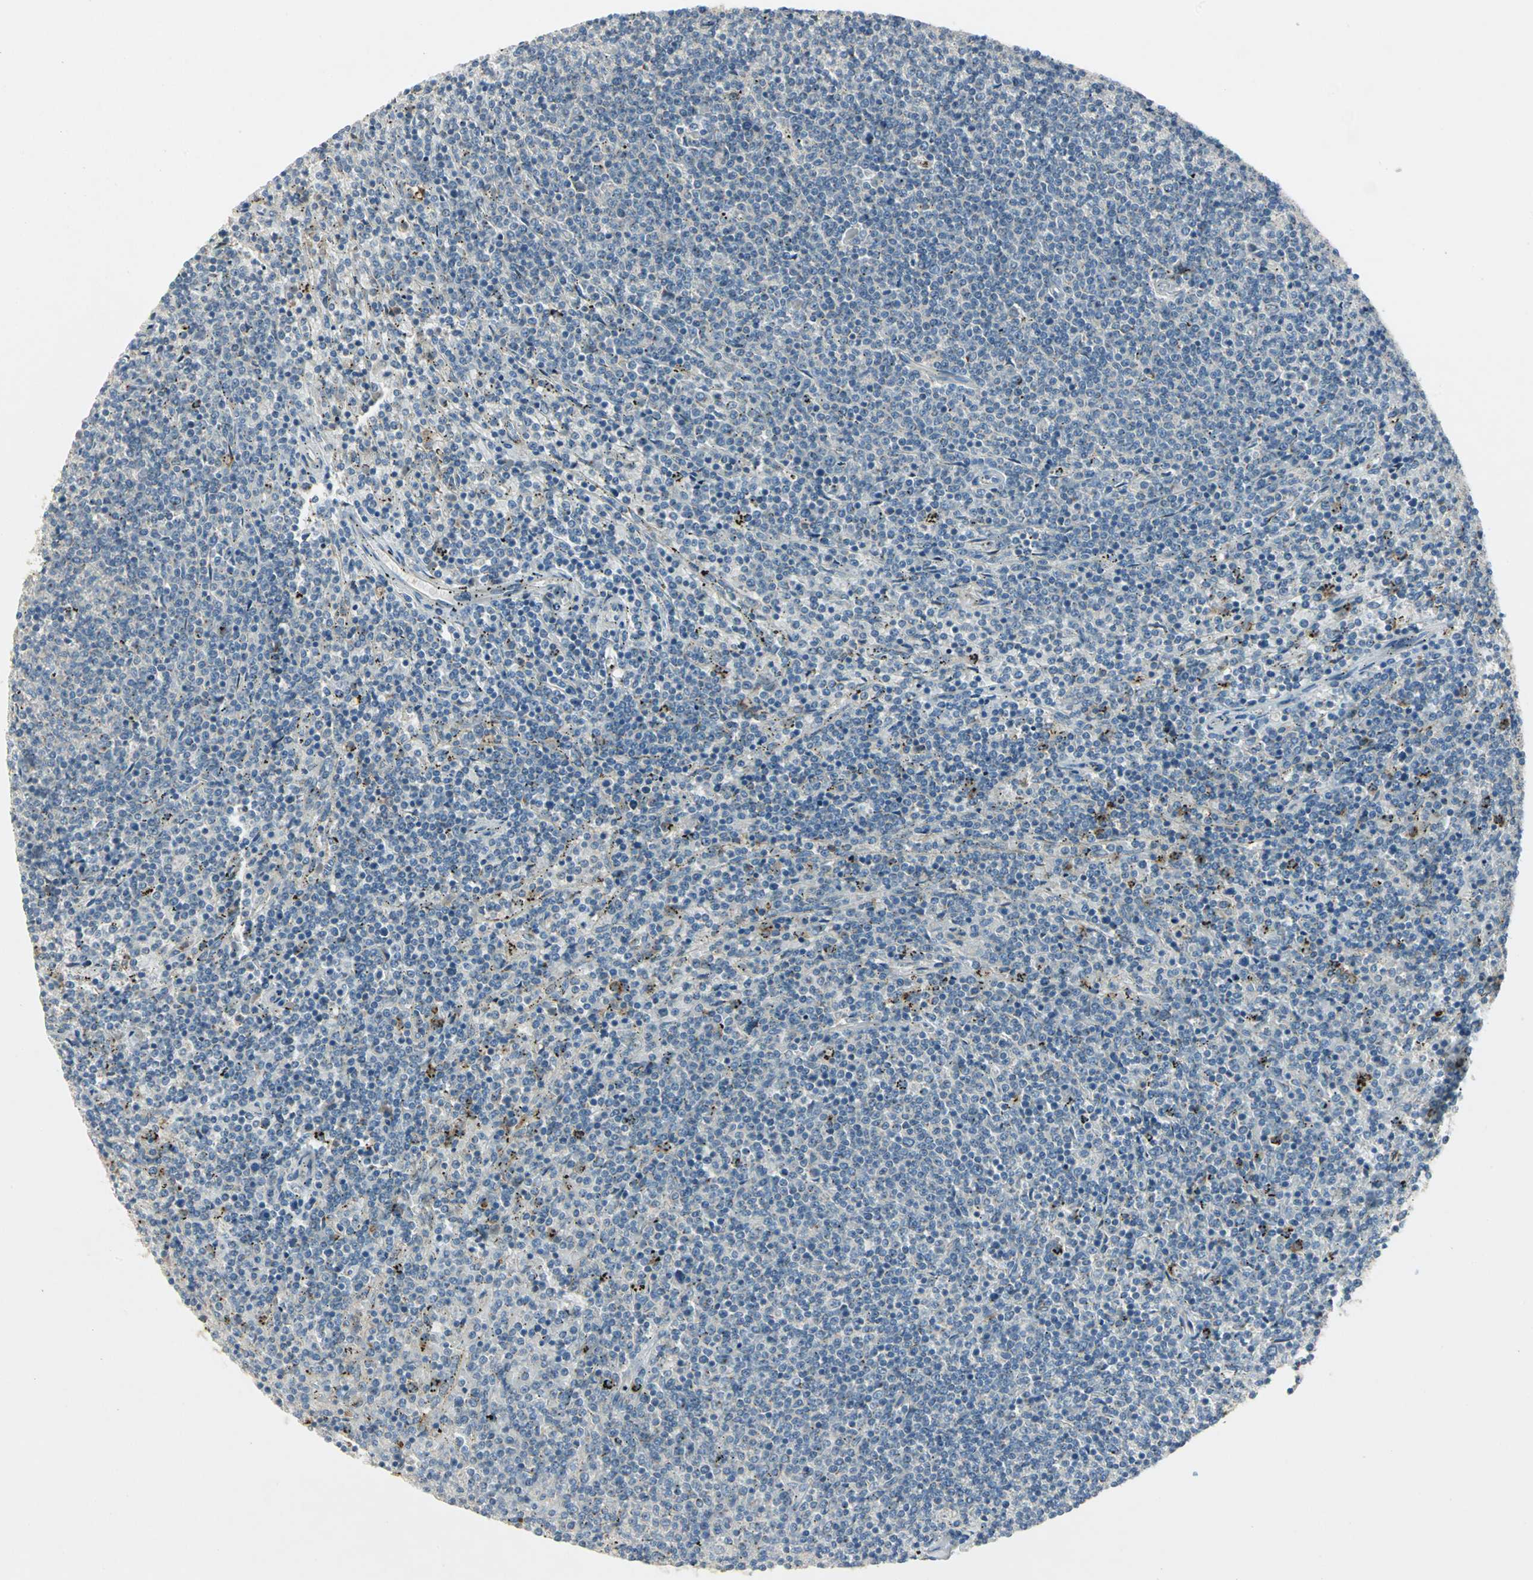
{"staining": {"intensity": "negative", "quantity": "none", "location": "none"}, "tissue": "lymphoma", "cell_type": "Tumor cells", "image_type": "cancer", "snomed": [{"axis": "morphology", "description": "Malignant lymphoma, non-Hodgkin's type, Low grade"}, {"axis": "topography", "description": "Spleen"}], "caption": "Immunohistochemistry of low-grade malignant lymphoma, non-Hodgkin's type demonstrates no positivity in tumor cells. The staining is performed using DAB brown chromogen with nuclei counter-stained in using hematoxylin.", "gene": "TM9SF2", "patient": {"sex": "female", "age": 50}}